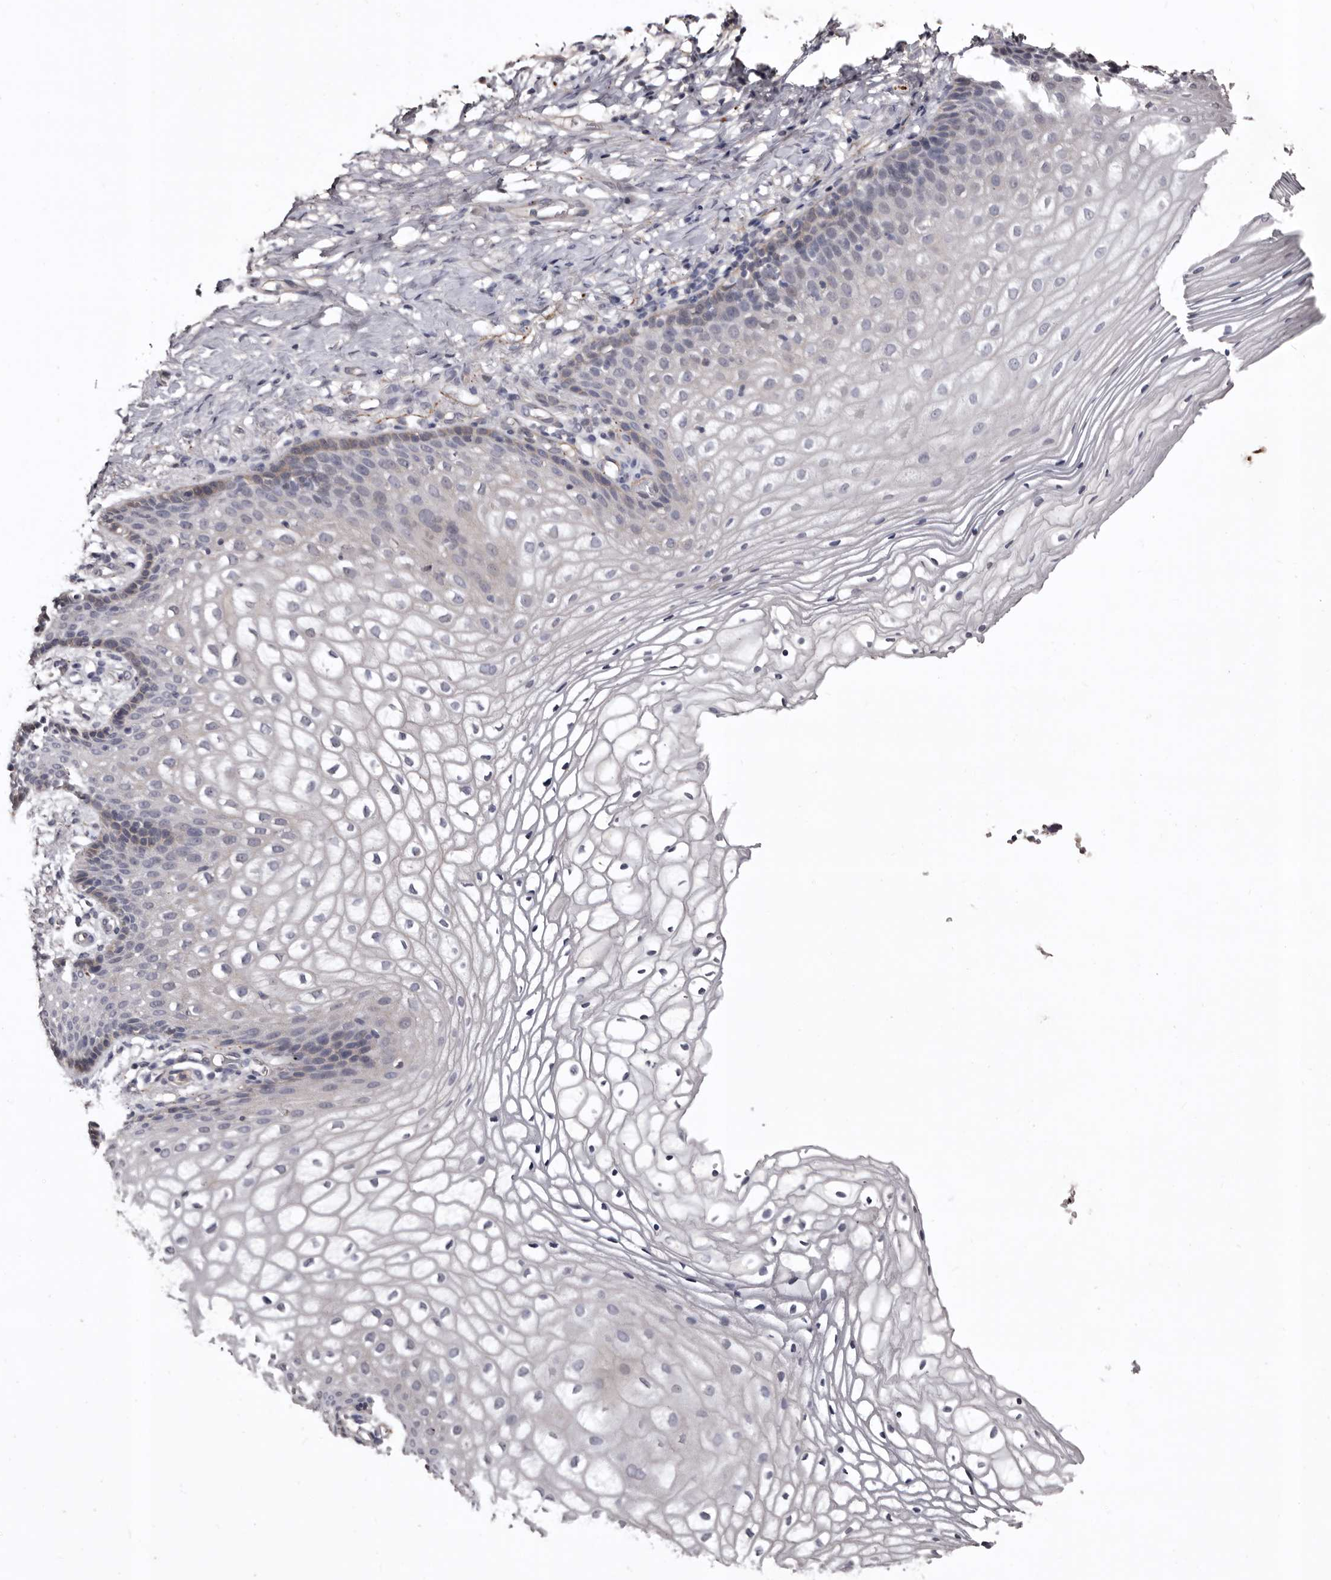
{"staining": {"intensity": "negative", "quantity": "none", "location": "none"}, "tissue": "vagina", "cell_type": "Squamous epithelial cells", "image_type": "normal", "snomed": [{"axis": "morphology", "description": "Normal tissue, NOS"}, {"axis": "topography", "description": "Vagina"}], "caption": "DAB immunohistochemical staining of benign human vagina reveals no significant positivity in squamous epithelial cells.", "gene": "SLC10A4", "patient": {"sex": "female", "age": 60}}